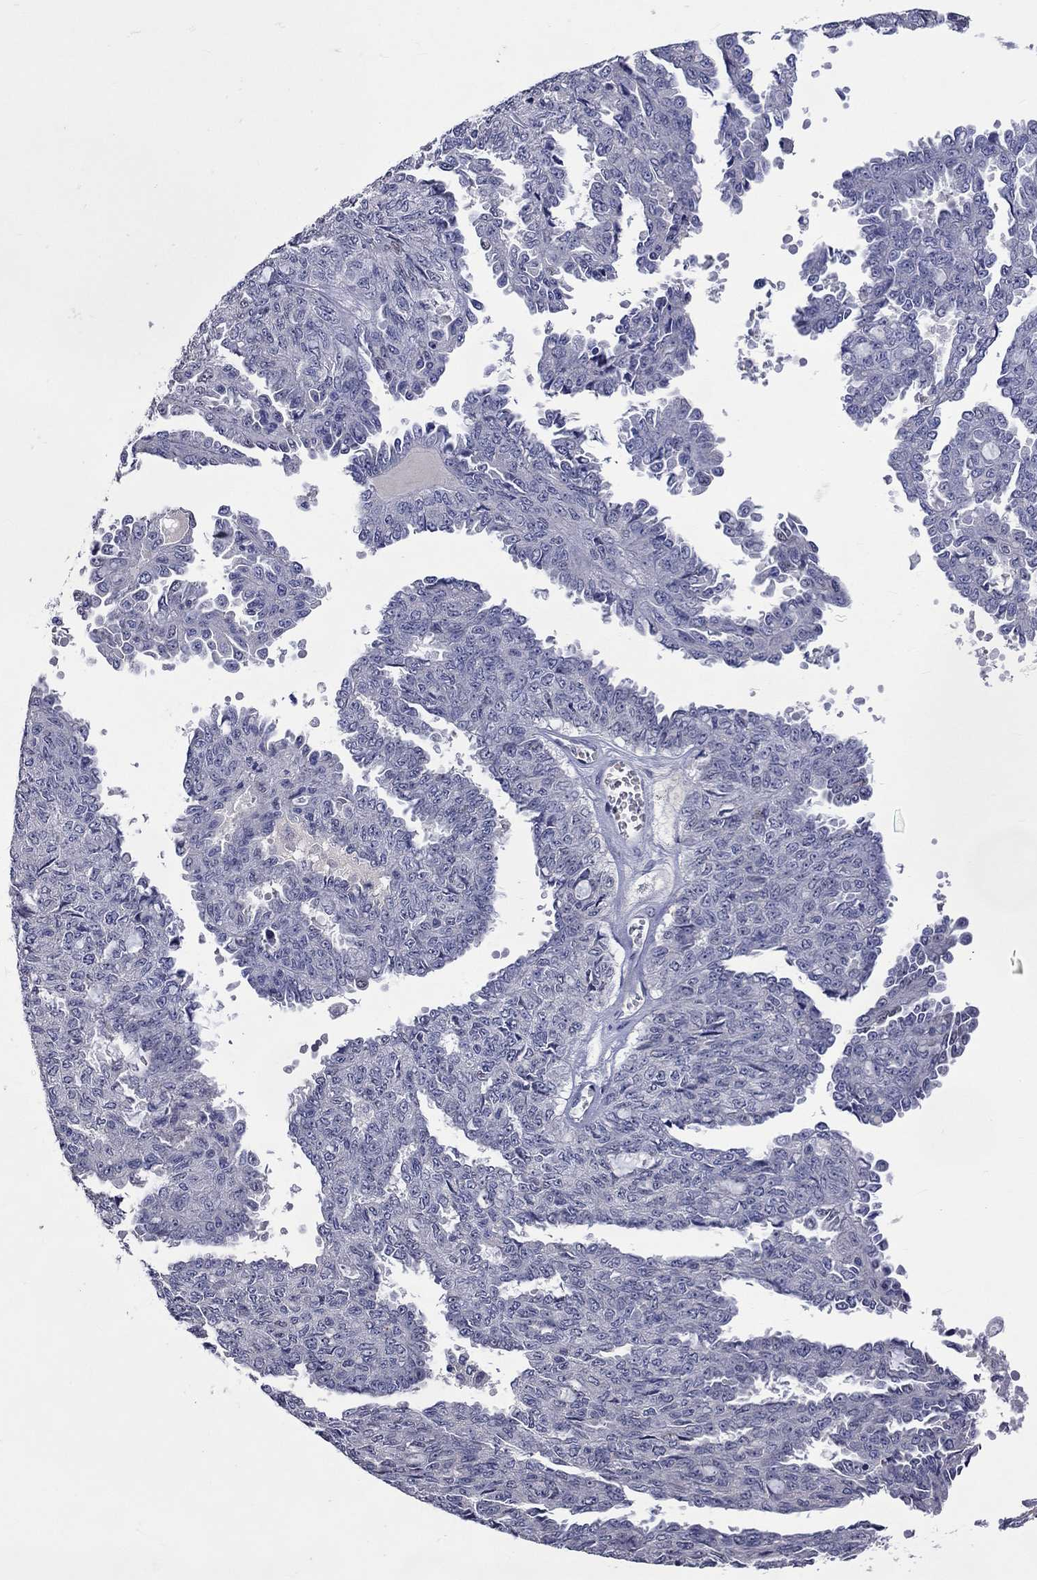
{"staining": {"intensity": "negative", "quantity": "none", "location": "none"}, "tissue": "ovarian cancer", "cell_type": "Tumor cells", "image_type": "cancer", "snomed": [{"axis": "morphology", "description": "Cystadenocarcinoma, serous, NOS"}, {"axis": "topography", "description": "Ovary"}], "caption": "There is no significant staining in tumor cells of ovarian cancer.", "gene": "LRFN4", "patient": {"sex": "female", "age": 71}}